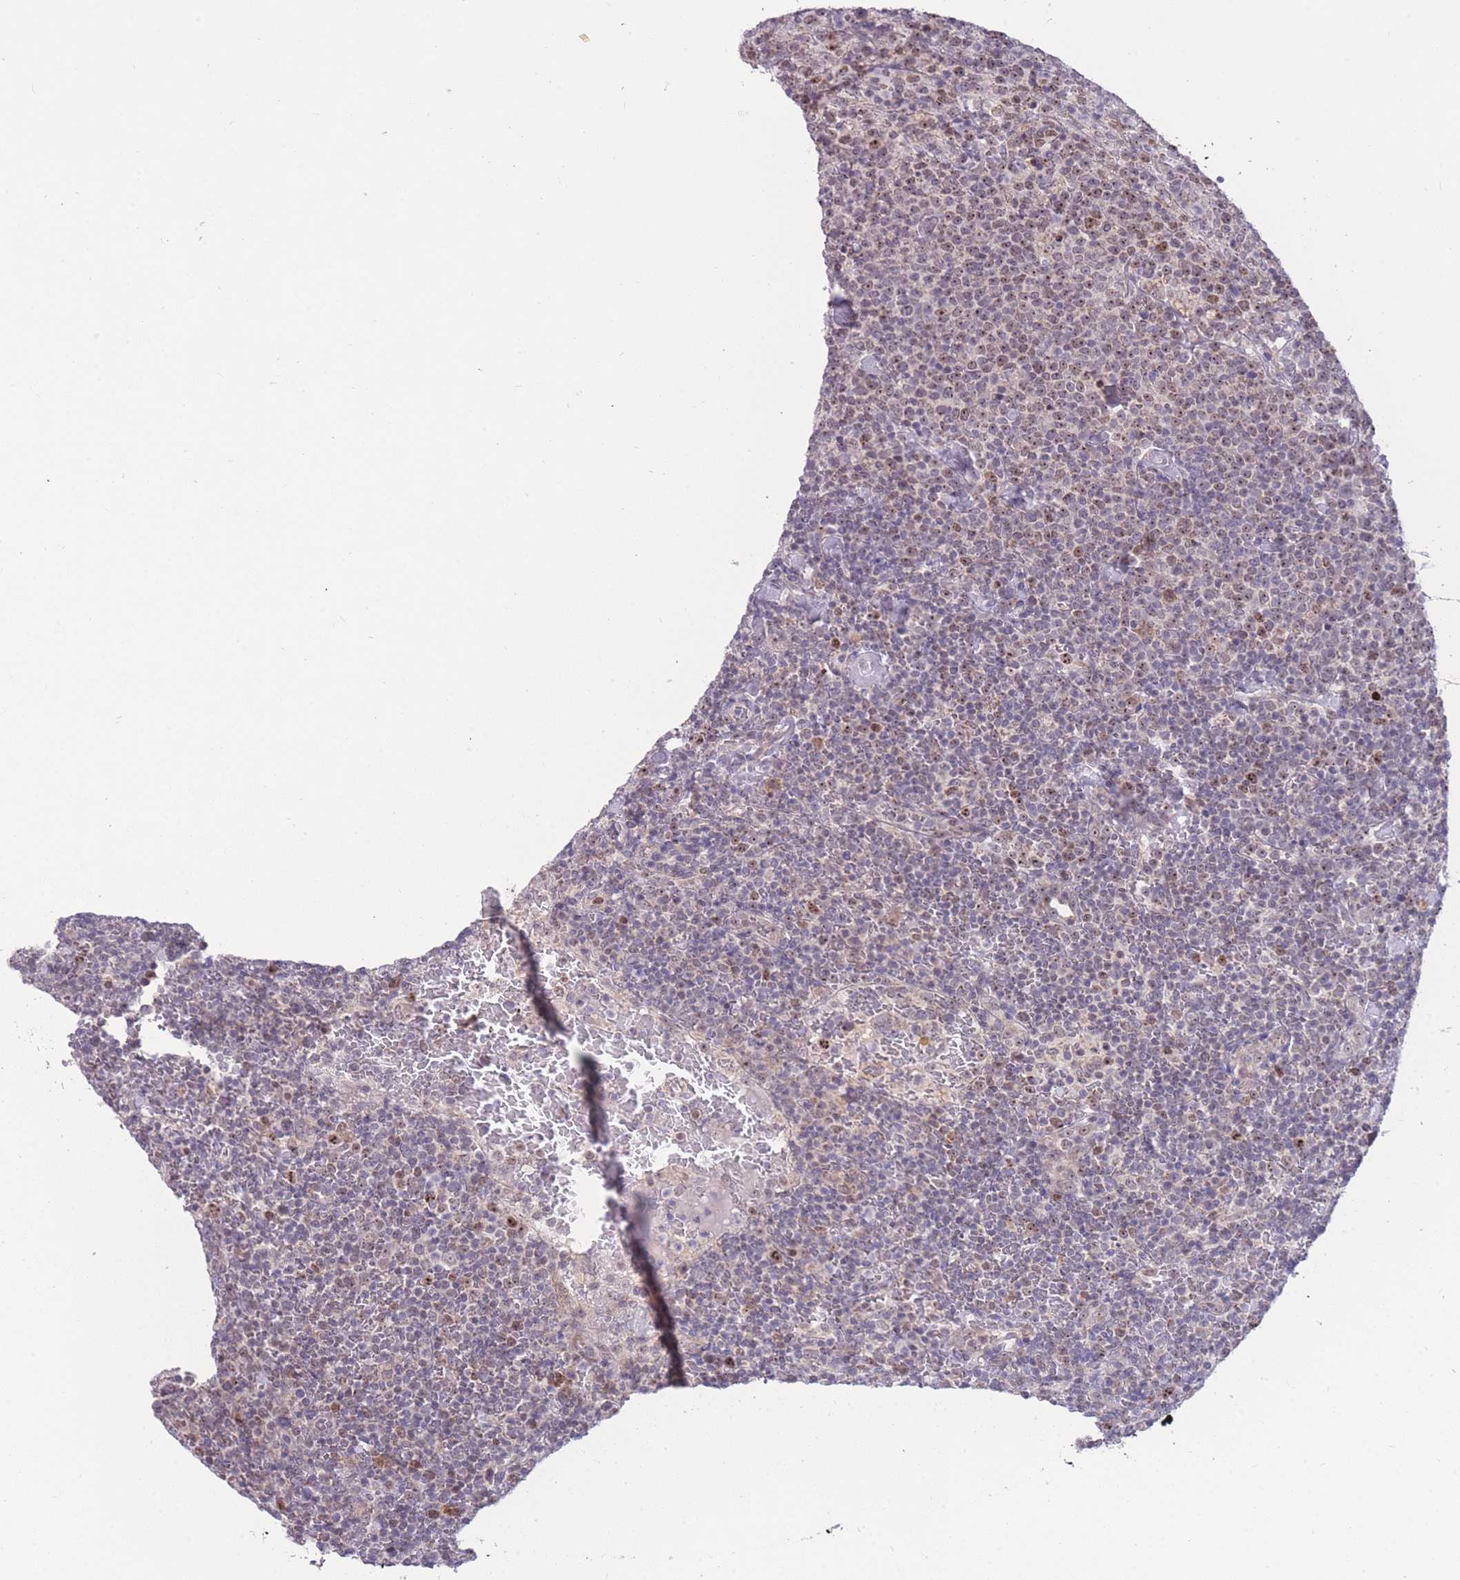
{"staining": {"intensity": "moderate", "quantity": "25%-75%", "location": "nuclear"}, "tissue": "lymphoma", "cell_type": "Tumor cells", "image_type": "cancer", "snomed": [{"axis": "morphology", "description": "Malignant lymphoma, non-Hodgkin's type, High grade"}, {"axis": "topography", "description": "Lymph node"}], "caption": "Immunohistochemical staining of human lymphoma exhibits medium levels of moderate nuclear protein staining in approximately 25%-75% of tumor cells.", "gene": "MCIDAS", "patient": {"sex": "male", "age": 61}}